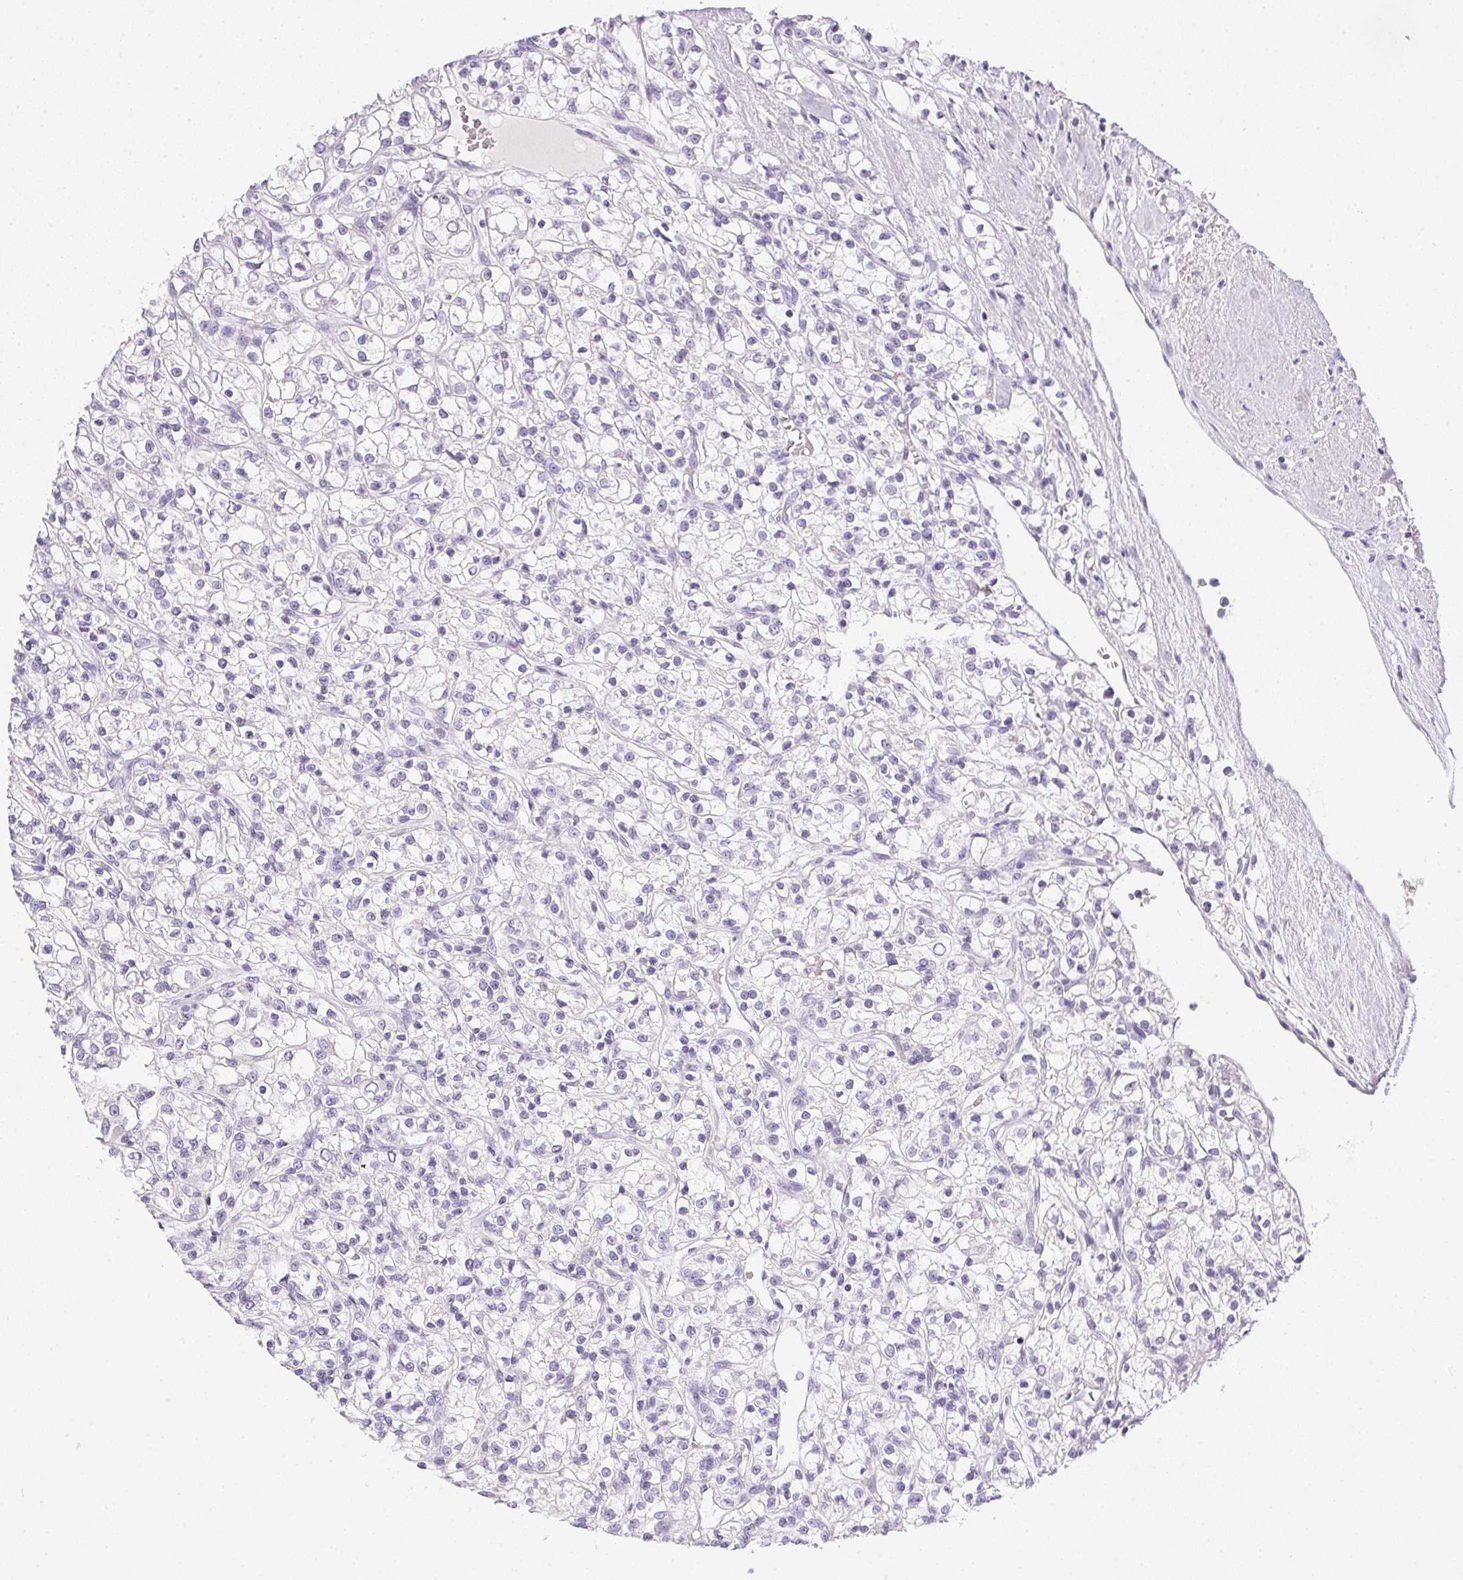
{"staining": {"intensity": "negative", "quantity": "none", "location": "none"}, "tissue": "renal cancer", "cell_type": "Tumor cells", "image_type": "cancer", "snomed": [{"axis": "morphology", "description": "Adenocarcinoma, NOS"}, {"axis": "topography", "description": "Kidney"}], "caption": "DAB immunohistochemical staining of adenocarcinoma (renal) displays no significant positivity in tumor cells.", "gene": "PPY", "patient": {"sex": "female", "age": 59}}